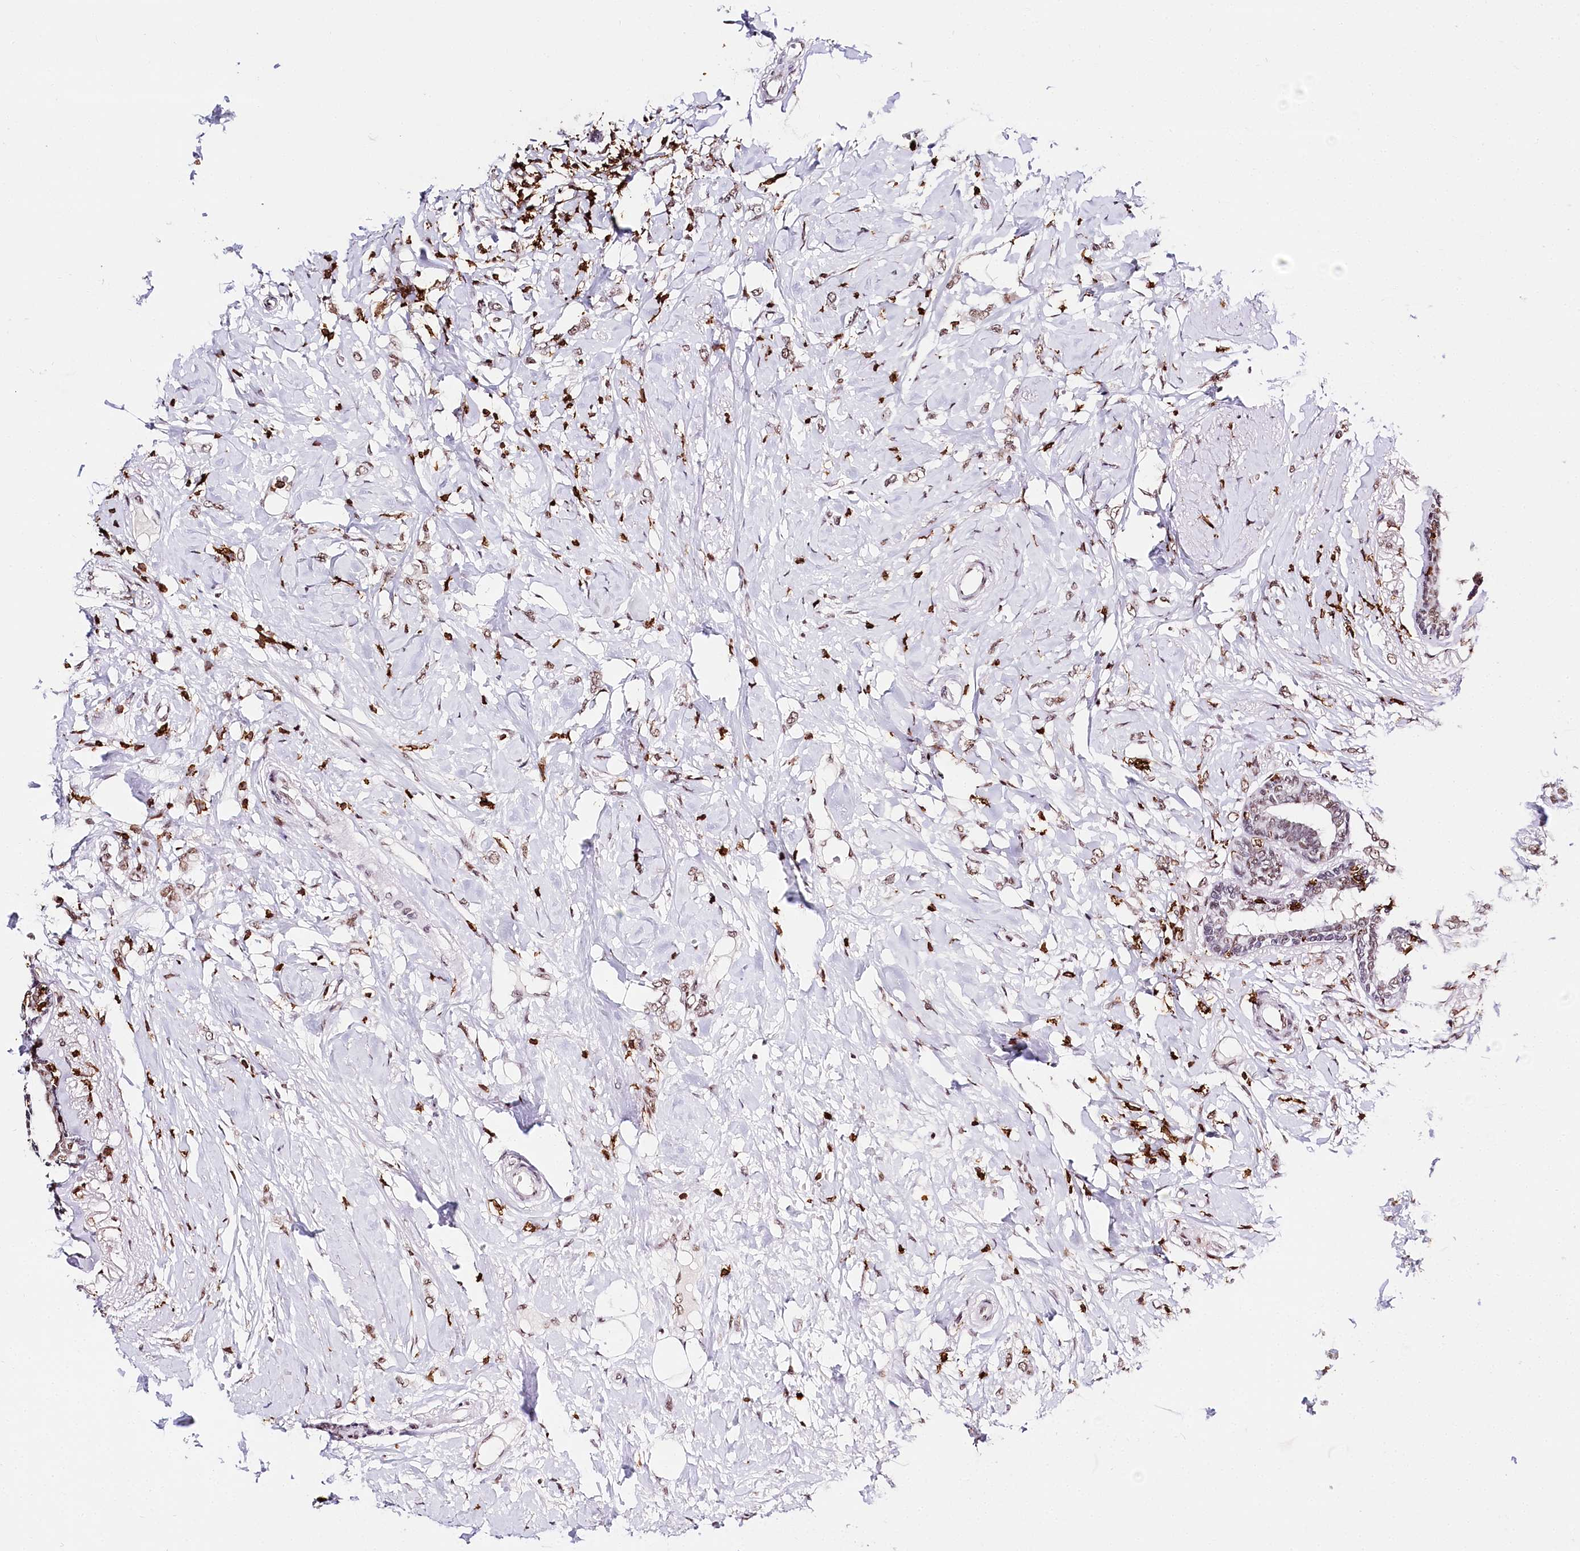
{"staining": {"intensity": "weak", "quantity": ">75%", "location": "nuclear"}, "tissue": "breast cancer", "cell_type": "Tumor cells", "image_type": "cancer", "snomed": [{"axis": "morphology", "description": "Normal tissue, NOS"}, {"axis": "morphology", "description": "Lobular carcinoma"}, {"axis": "topography", "description": "Breast"}], "caption": "A low amount of weak nuclear expression is present in about >75% of tumor cells in breast cancer (lobular carcinoma) tissue.", "gene": "BARD1", "patient": {"sex": "female", "age": 47}}